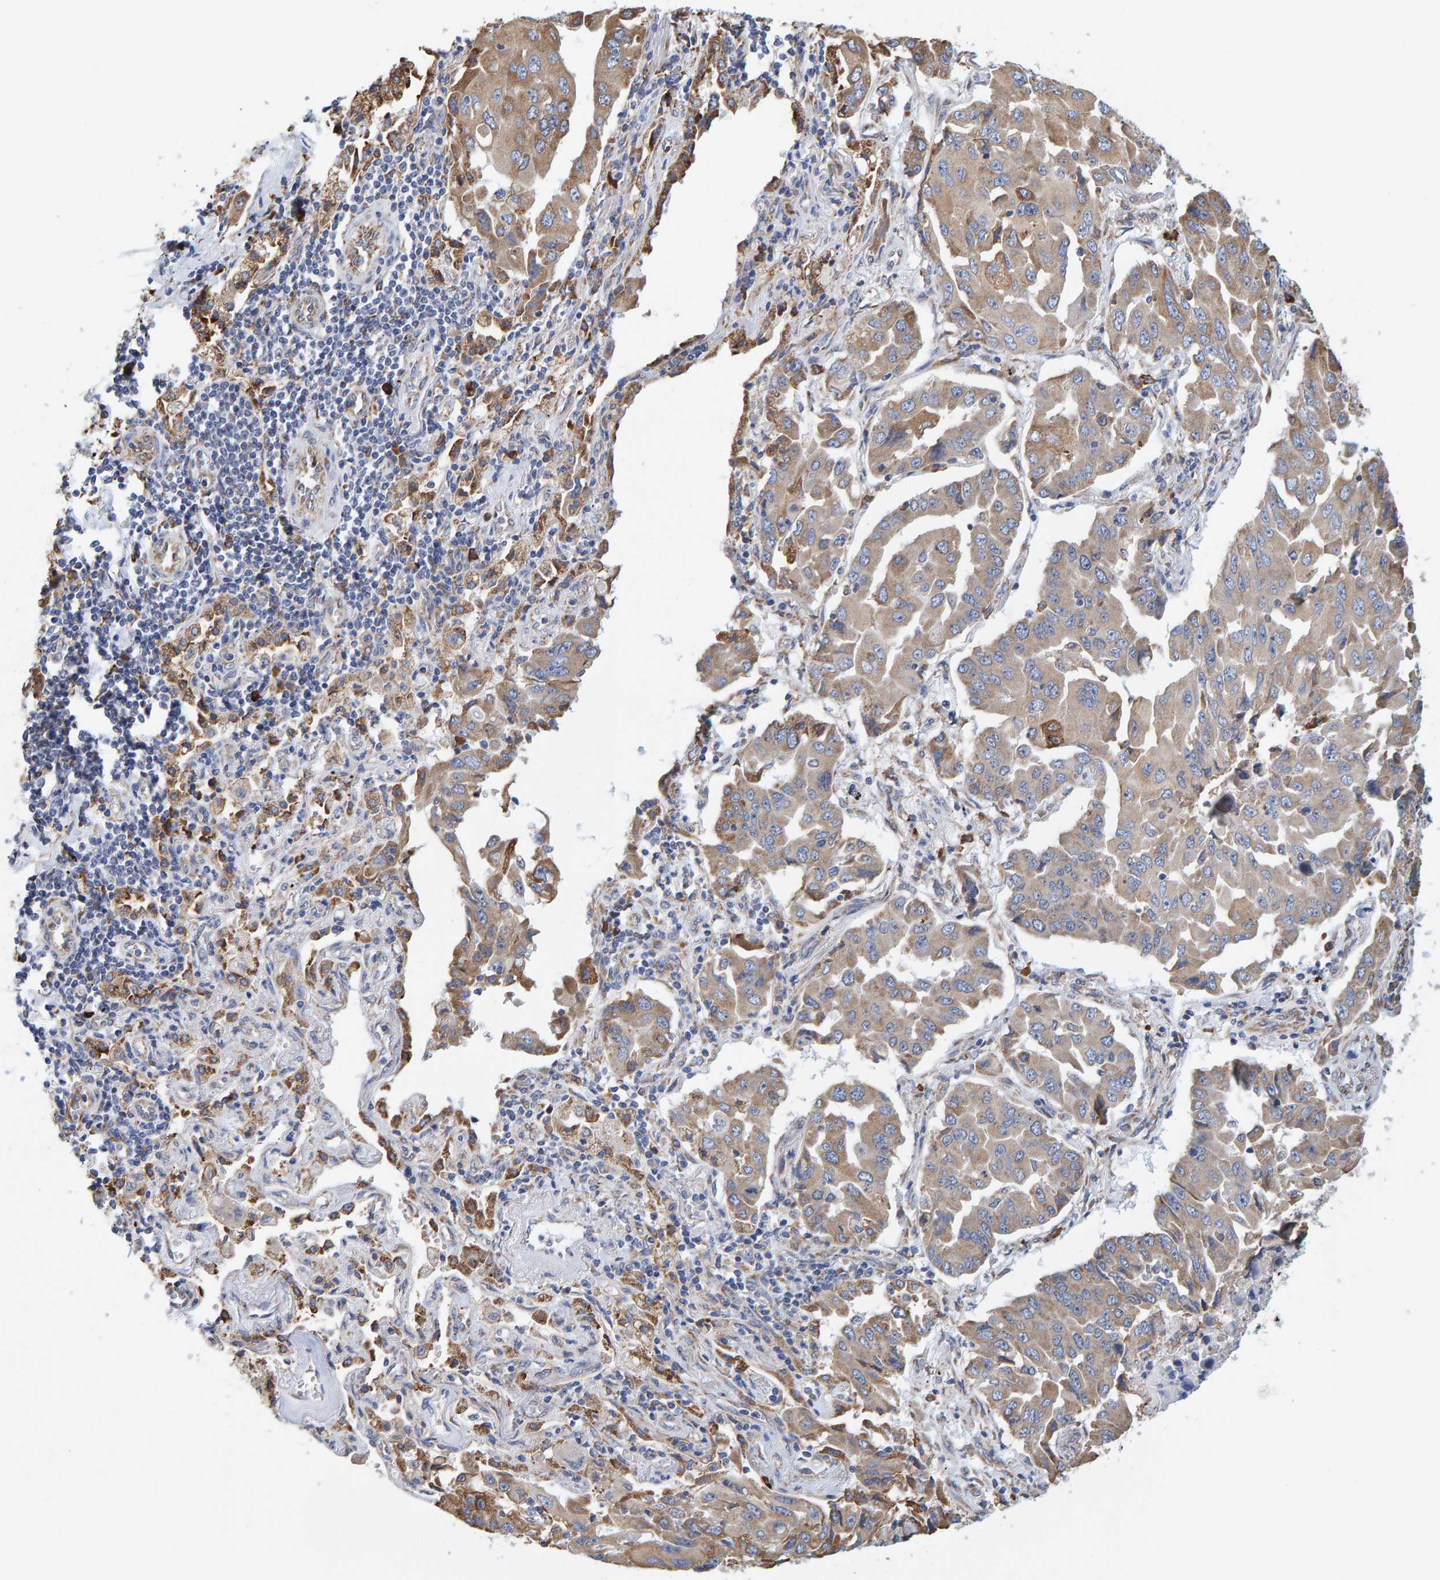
{"staining": {"intensity": "moderate", "quantity": ">75%", "location": "cytoplasmic/membranous"}, "tissue": "lung cancer", "cell_type": "Tumor cells", "image_type": "cancer", "snomed": [{"axis": "morphology", "description": "Adenocarcinoma, NOS"}, {"axis": "topography", "description": "Lung"}], "caption": "High-magnification brightfield microscopy of lung cancer (adenocarcinoma) stained with DAB (3,3'-diaminobenzidine) (brown) and counterstained with hematoxylin (blue). tumor cells exhibit moderate cytoplasmic/membranous staining is present in about>75% of cells.", "gene": "SGPL1", "patient": {"sex": "female", "age": 65}}